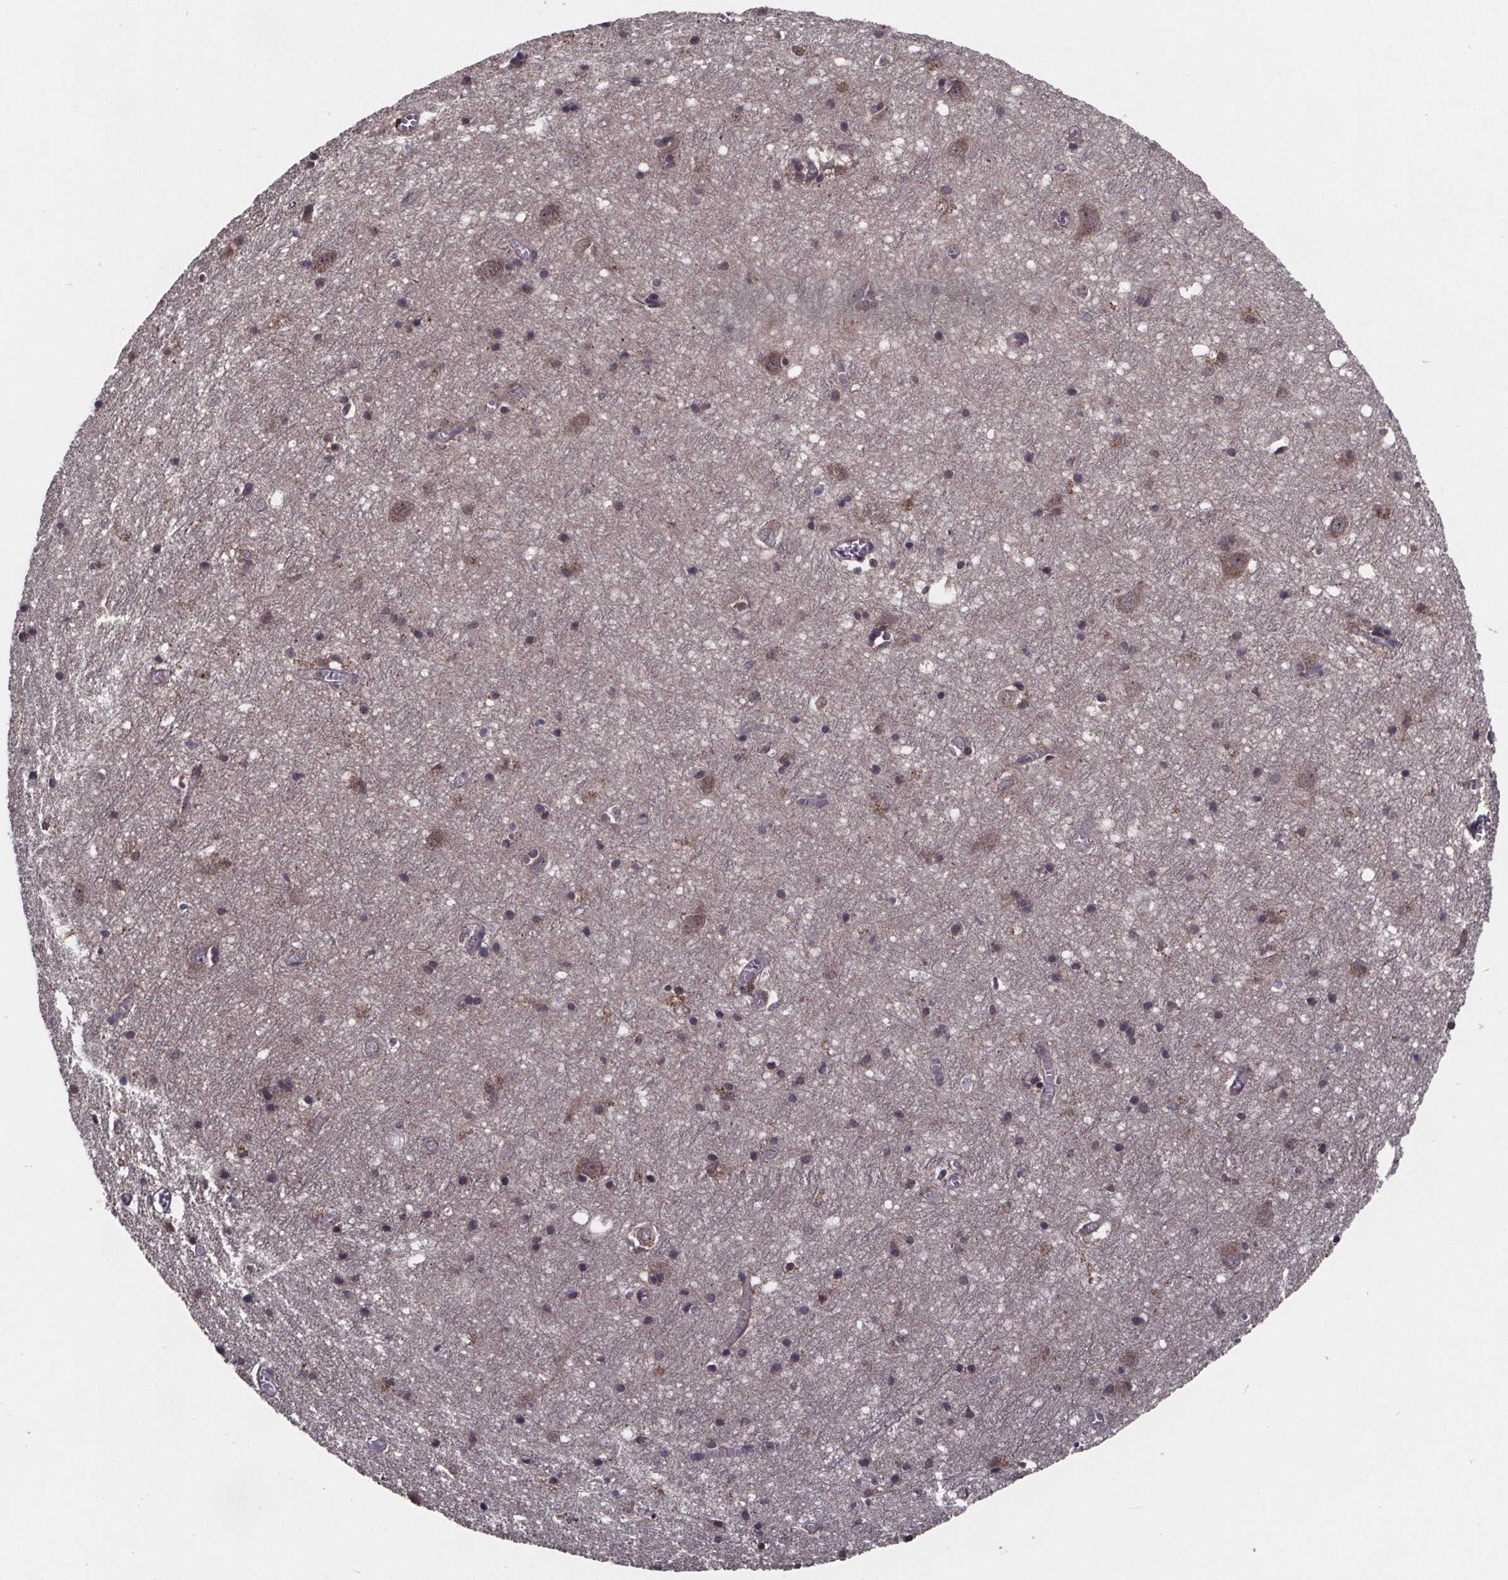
{"staining": {"intensity": "weak", "quantity": "25%-75%", "location": "cytoplasmic/membranous,nuclear"}, "tissue": "cerebral cortex", "cell_type": "Endothelial cells", "image_type": "normal", "snomed": [{"axis": "morphology", "description": "Normal tissue, NOS"}, {"axis": "topography", "description": "Cerebral cortex"}], "caption": "This photomicrograph displays unremarkable cerebral cortex stained with immunohistochemistry to label a protein in brown. The cytoplasmic/membranous,nuclear of endothelial cells show weak positivity for the protein. Nuclei are counter-stained blue.", "gene": "FN3KRP", "patient": {"sex": "male", "age": 70}}